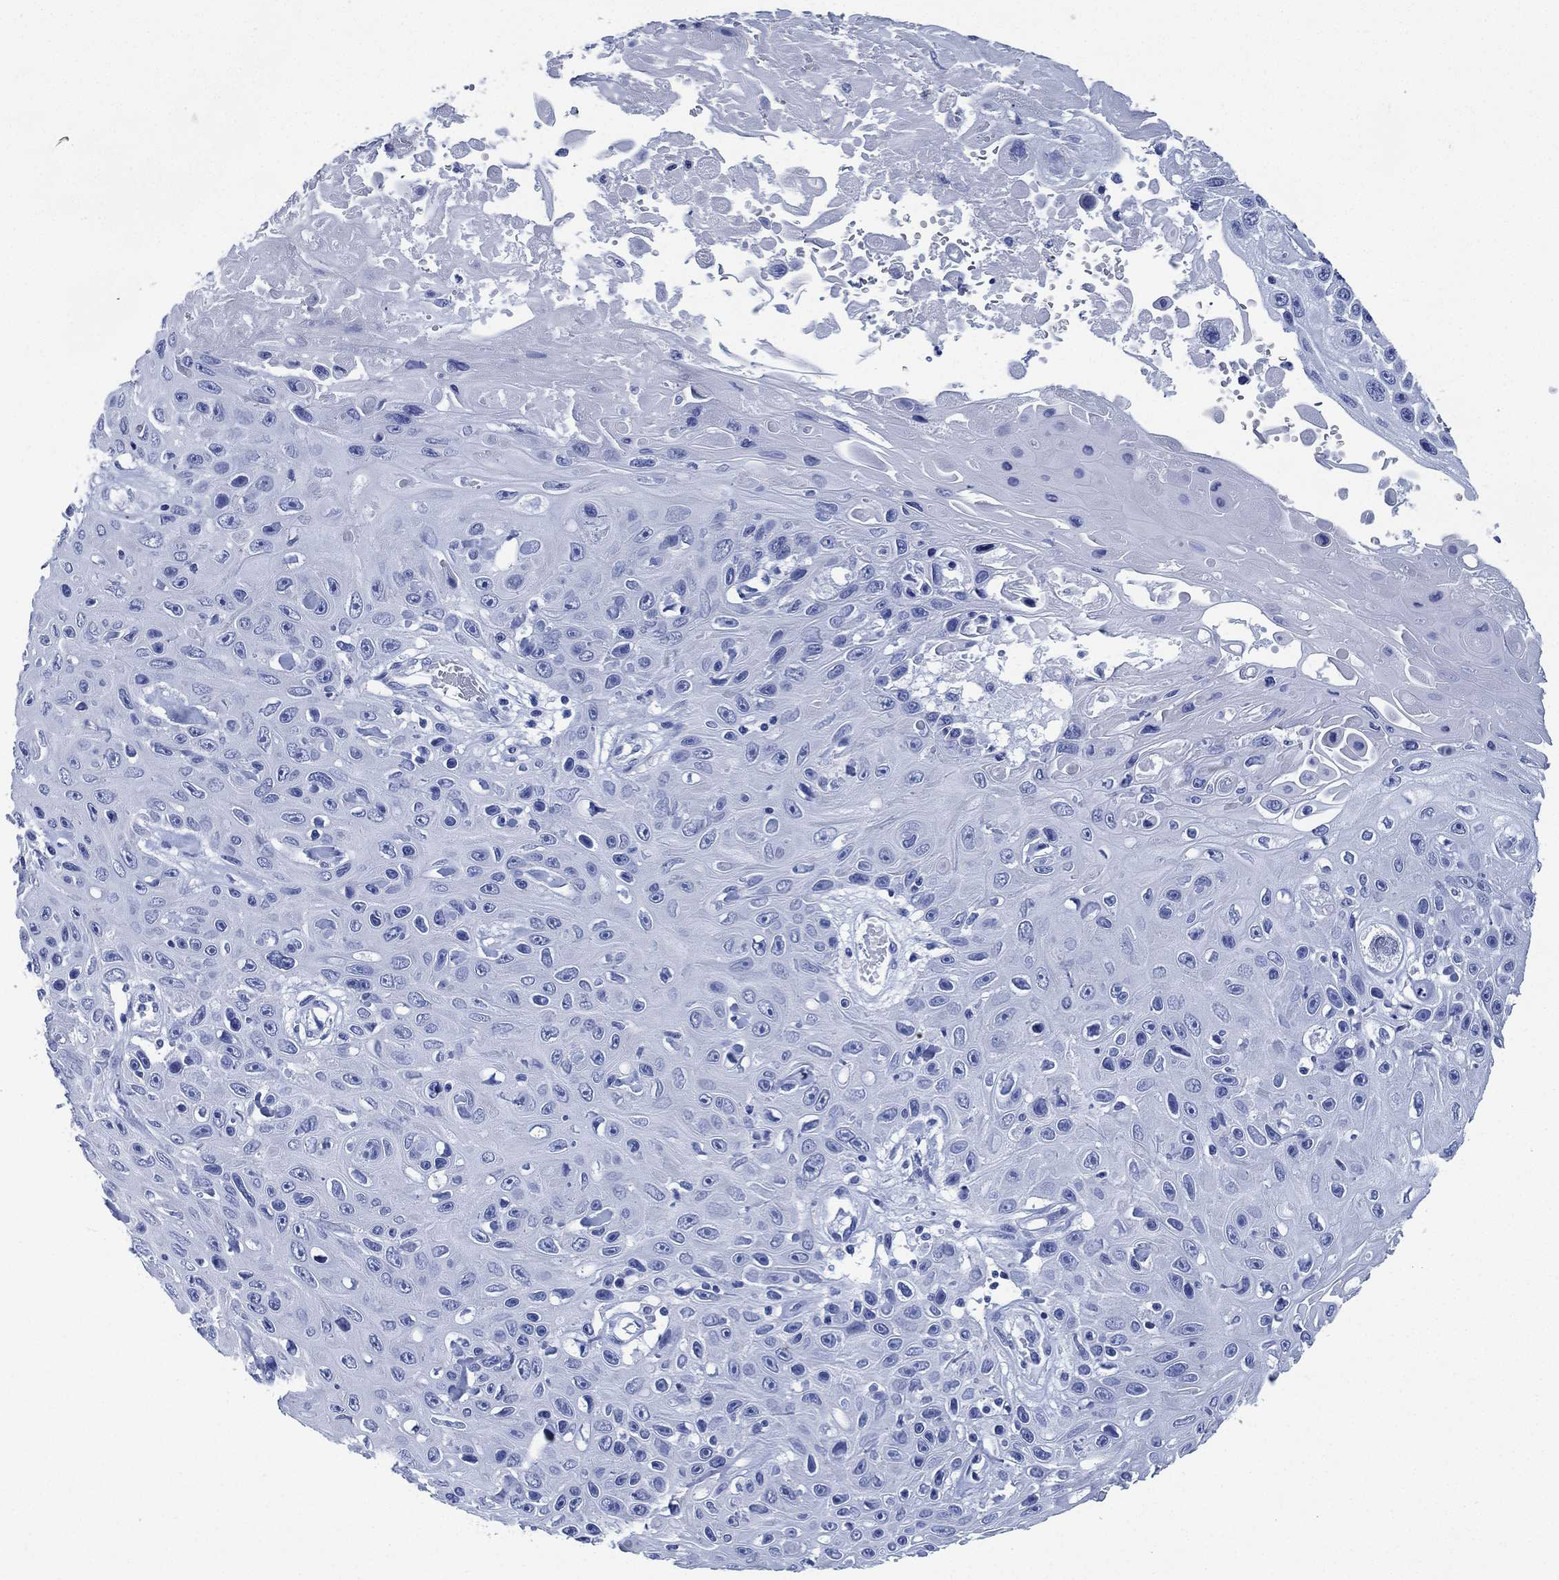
{"staining": {"intensity": "negative", "quantity": "none", "location": "none"}, "tissue": "skin cancer", "cell_type": "Tumor cells", "image_type": "cancer", "snomed": [{"axis": "morphology", "description": "Squamous cell carcinoma, NOS"}, {"axis": "topography", "description": "Skin"}], "caption": "A high-resolution micrograph shows immunohistochemistry staining of skin squamous cell carcinoma, which shows no significant expression in tumor cells. The staining is performed using DAB (3,3'-diaminobenzidine) brown chromogen with nuclei counter-stained in using hematoxylin.", "gene": "SIGLECL1", "patient": {"sex": "male", "age": 82}}